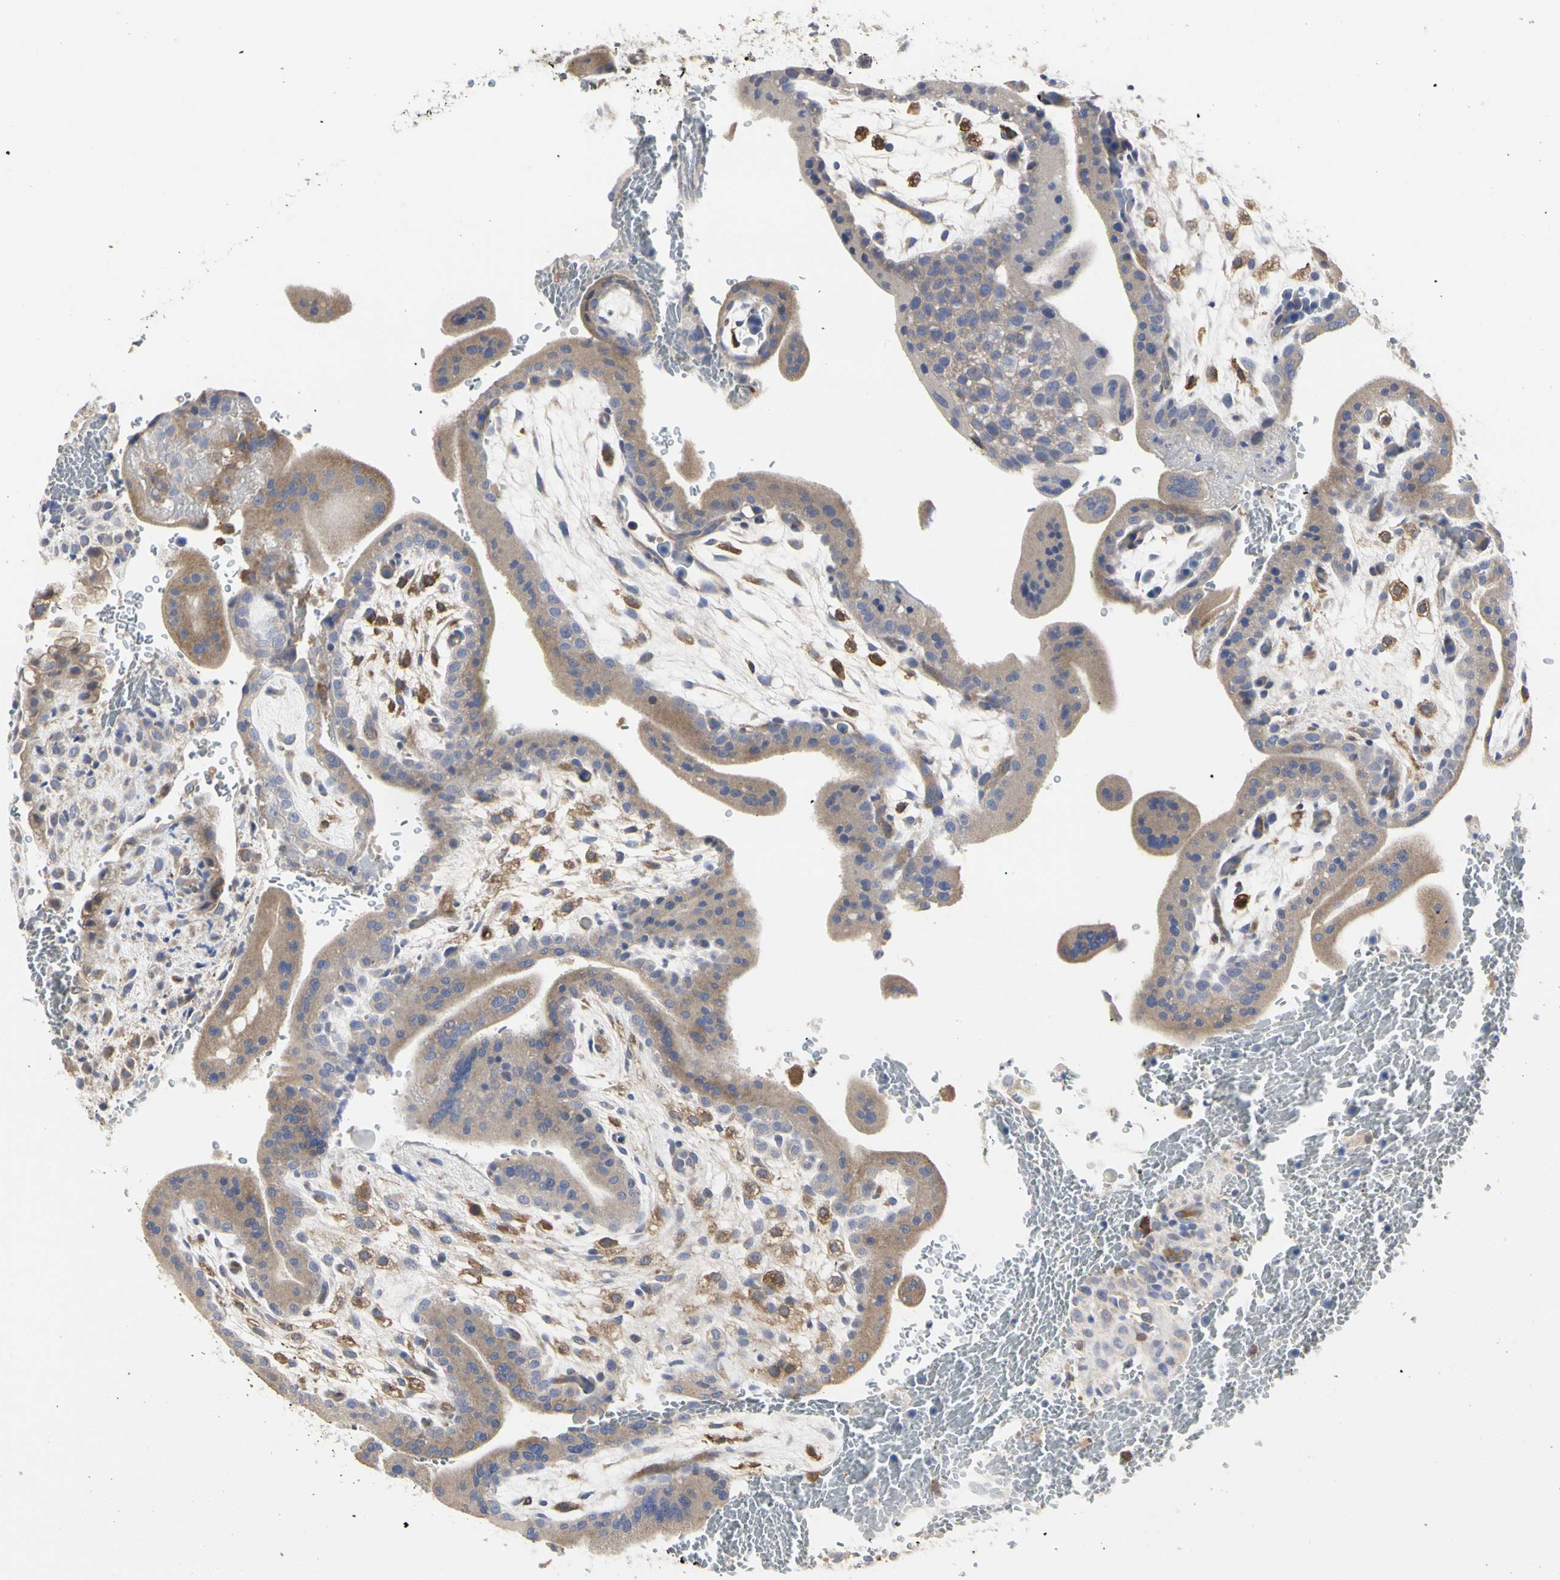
{"staining": {"intensity": "weak", "quantity": "25%-75%", "location": "cytoplasmic/membranous"}, "tissue": "placenta", "cell_type": "Decidual cells", "image_type": "normal", "snomed": [{"axis": "morphology", "description": "Normal tissue, NOS"}, {"axis": "topography", "description": "Placenta"}], "caption": "Approximately 25%-75% of decidual cells in unremarkable human placenta display weak cytoplasmic/membranous protein positivity as visualized by brown immunohistochemical staining.", "gene": "C3orf52", "patient": {"sex": "female", "age": 35}}